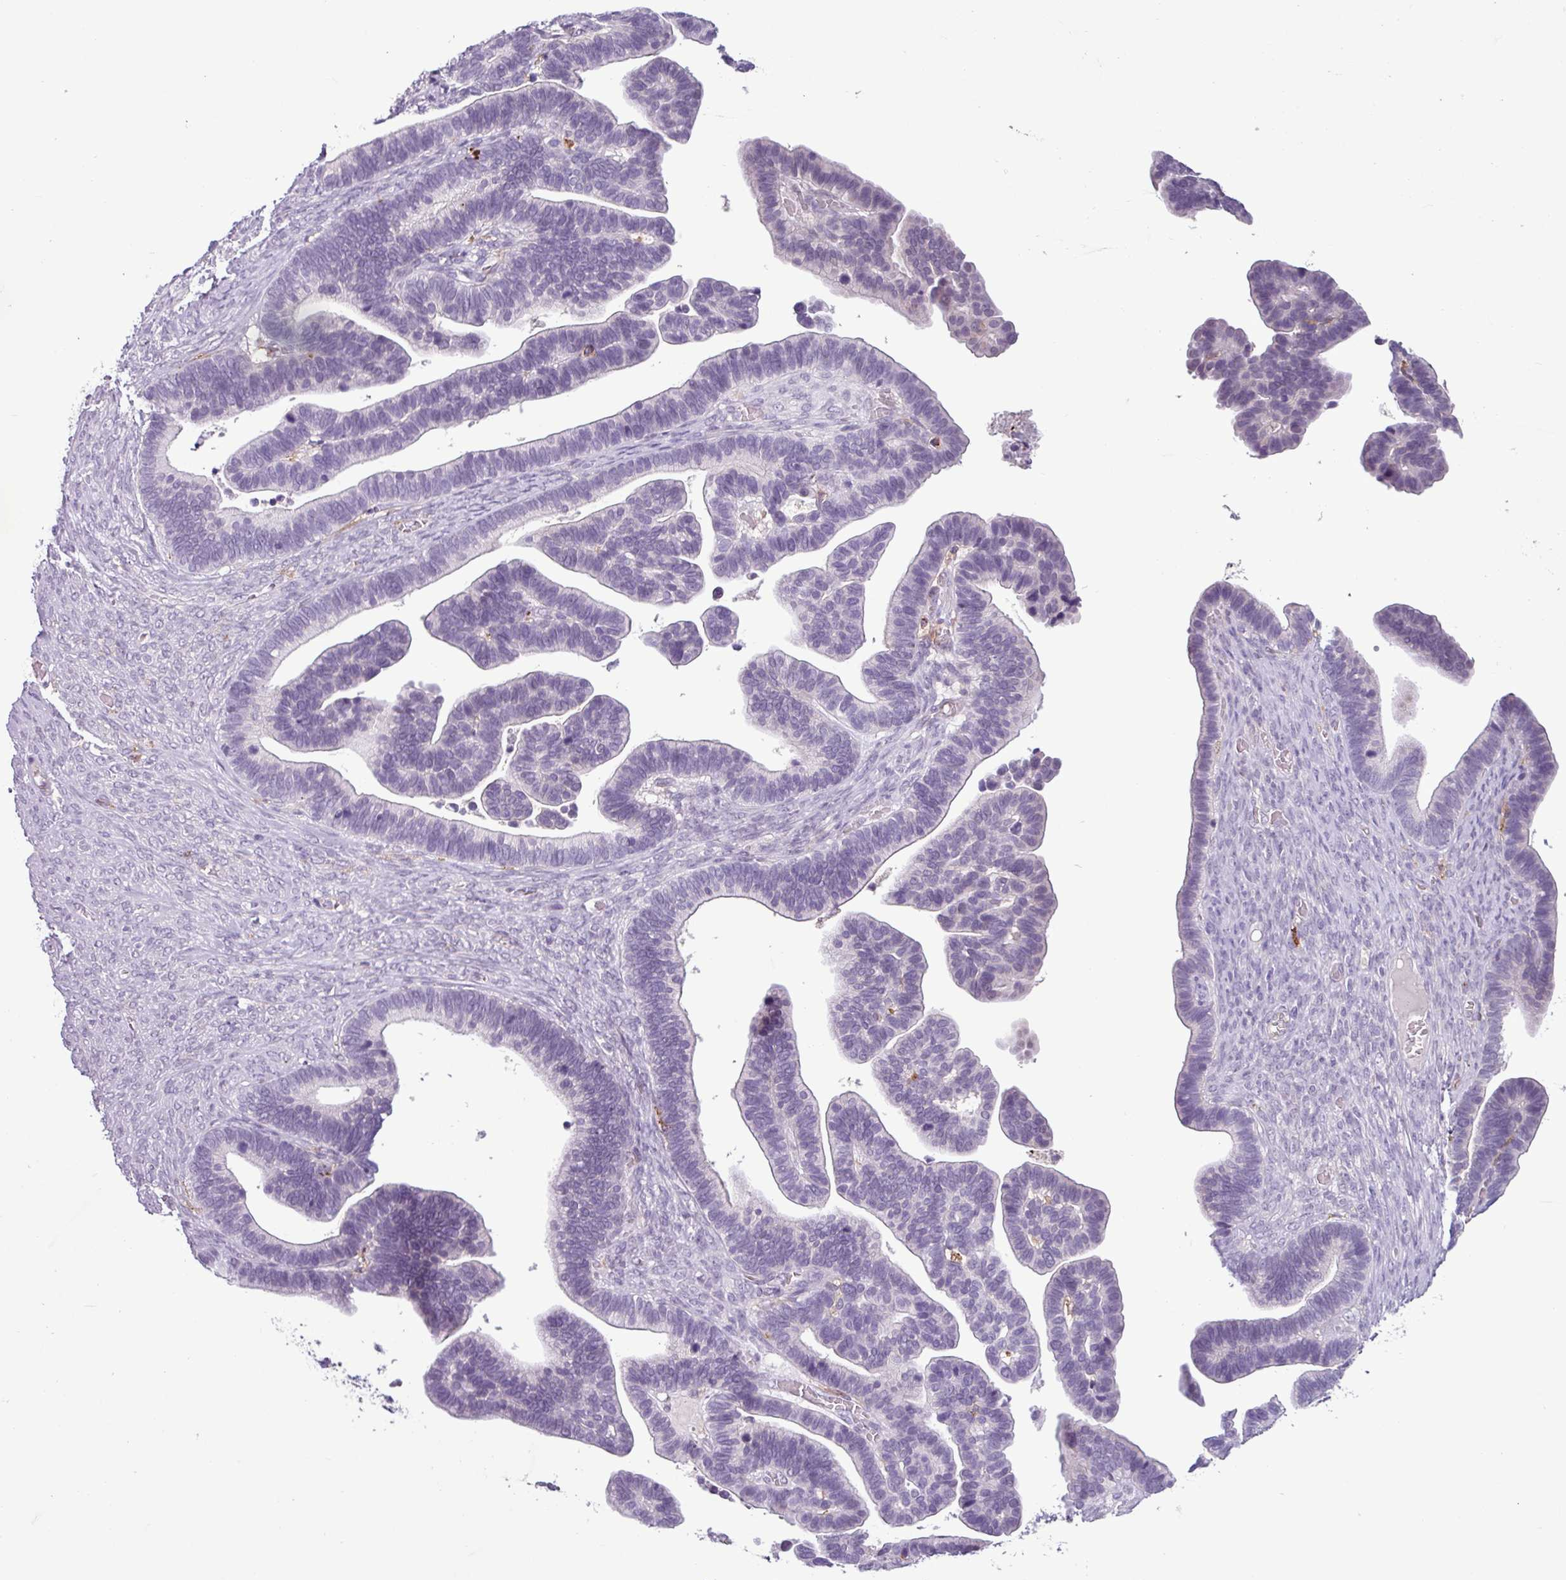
{"staining": {"intensity": "negative", "quantity": "none", "location": "none"}, "tissue": "ovarian cancer", "cell_type": "Tumor cells", "image_type": "cancer", "snomed": [{"axis": "morphology", "description": "Cystadenocarcinoma, serous, NOS"}, {"axis": "topography", "description": "Ovary"}], "caption": "DAB (3,3'-diaminobenzidine) immunohistochemical staining of human ovarian cancer (serous cystadenocarcinoma) displays no significant positivity in tumor cells.", "gene": "C9orf24", "patient": {"sex": "female", "age": 56}}